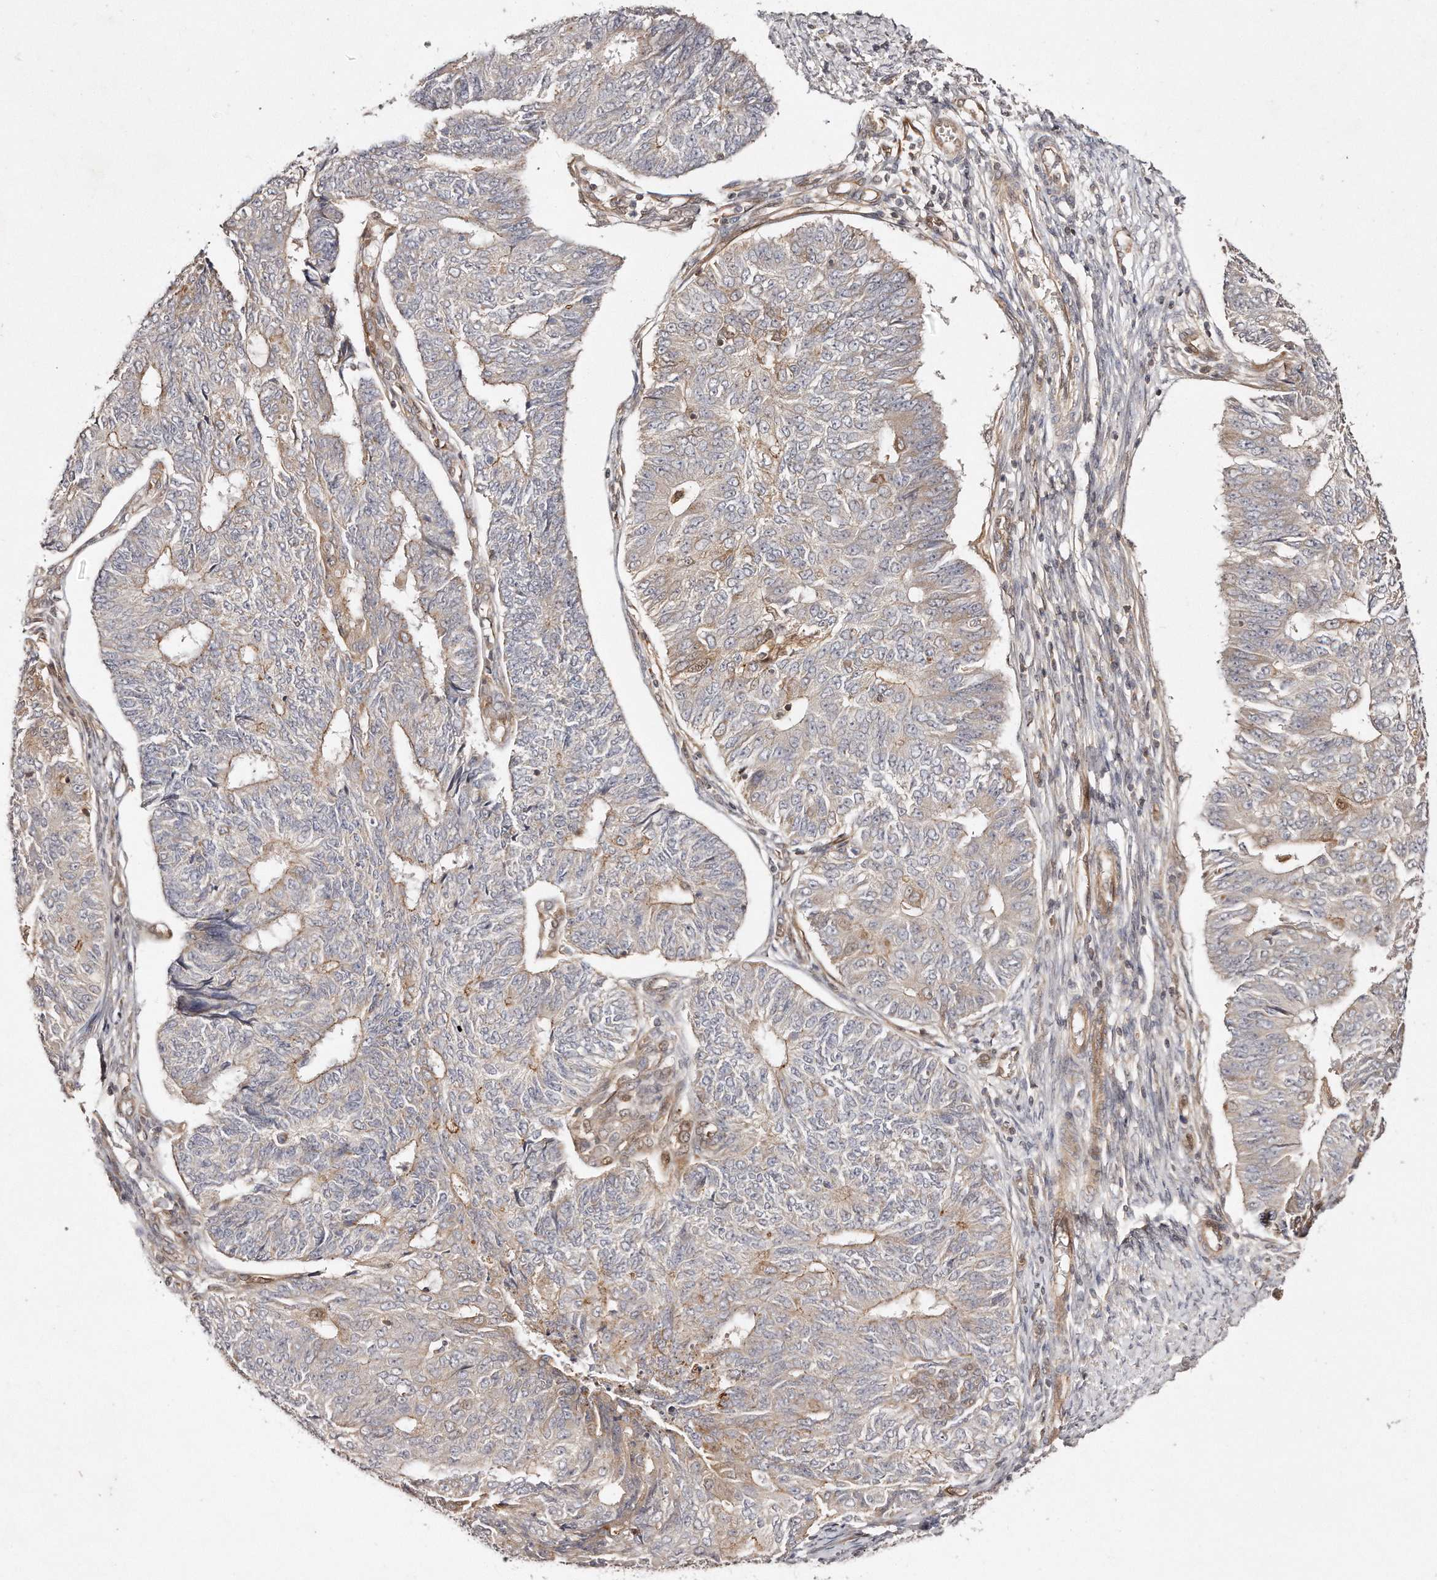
{"staining": {"intensity": "negative", "quantity": "none", "location": "none"}, "tissue": "endometrial cancer", "cell_type": "Tumor cells", "image_type": "cancer", "snomed": [{"axis": "morphology", "description": "Adenocarcinoma, NOS"}, {"axis": "topography", "description": "Endometrium"}], "caption": "Immunohistochemistry micrograph of human endometrial cancer (adenocarcinoma) stained for a protein (brown), which reveals no expression in tumor cells.", "gene": "GBP4", "patient": {"sex": "female", "age": 32}}